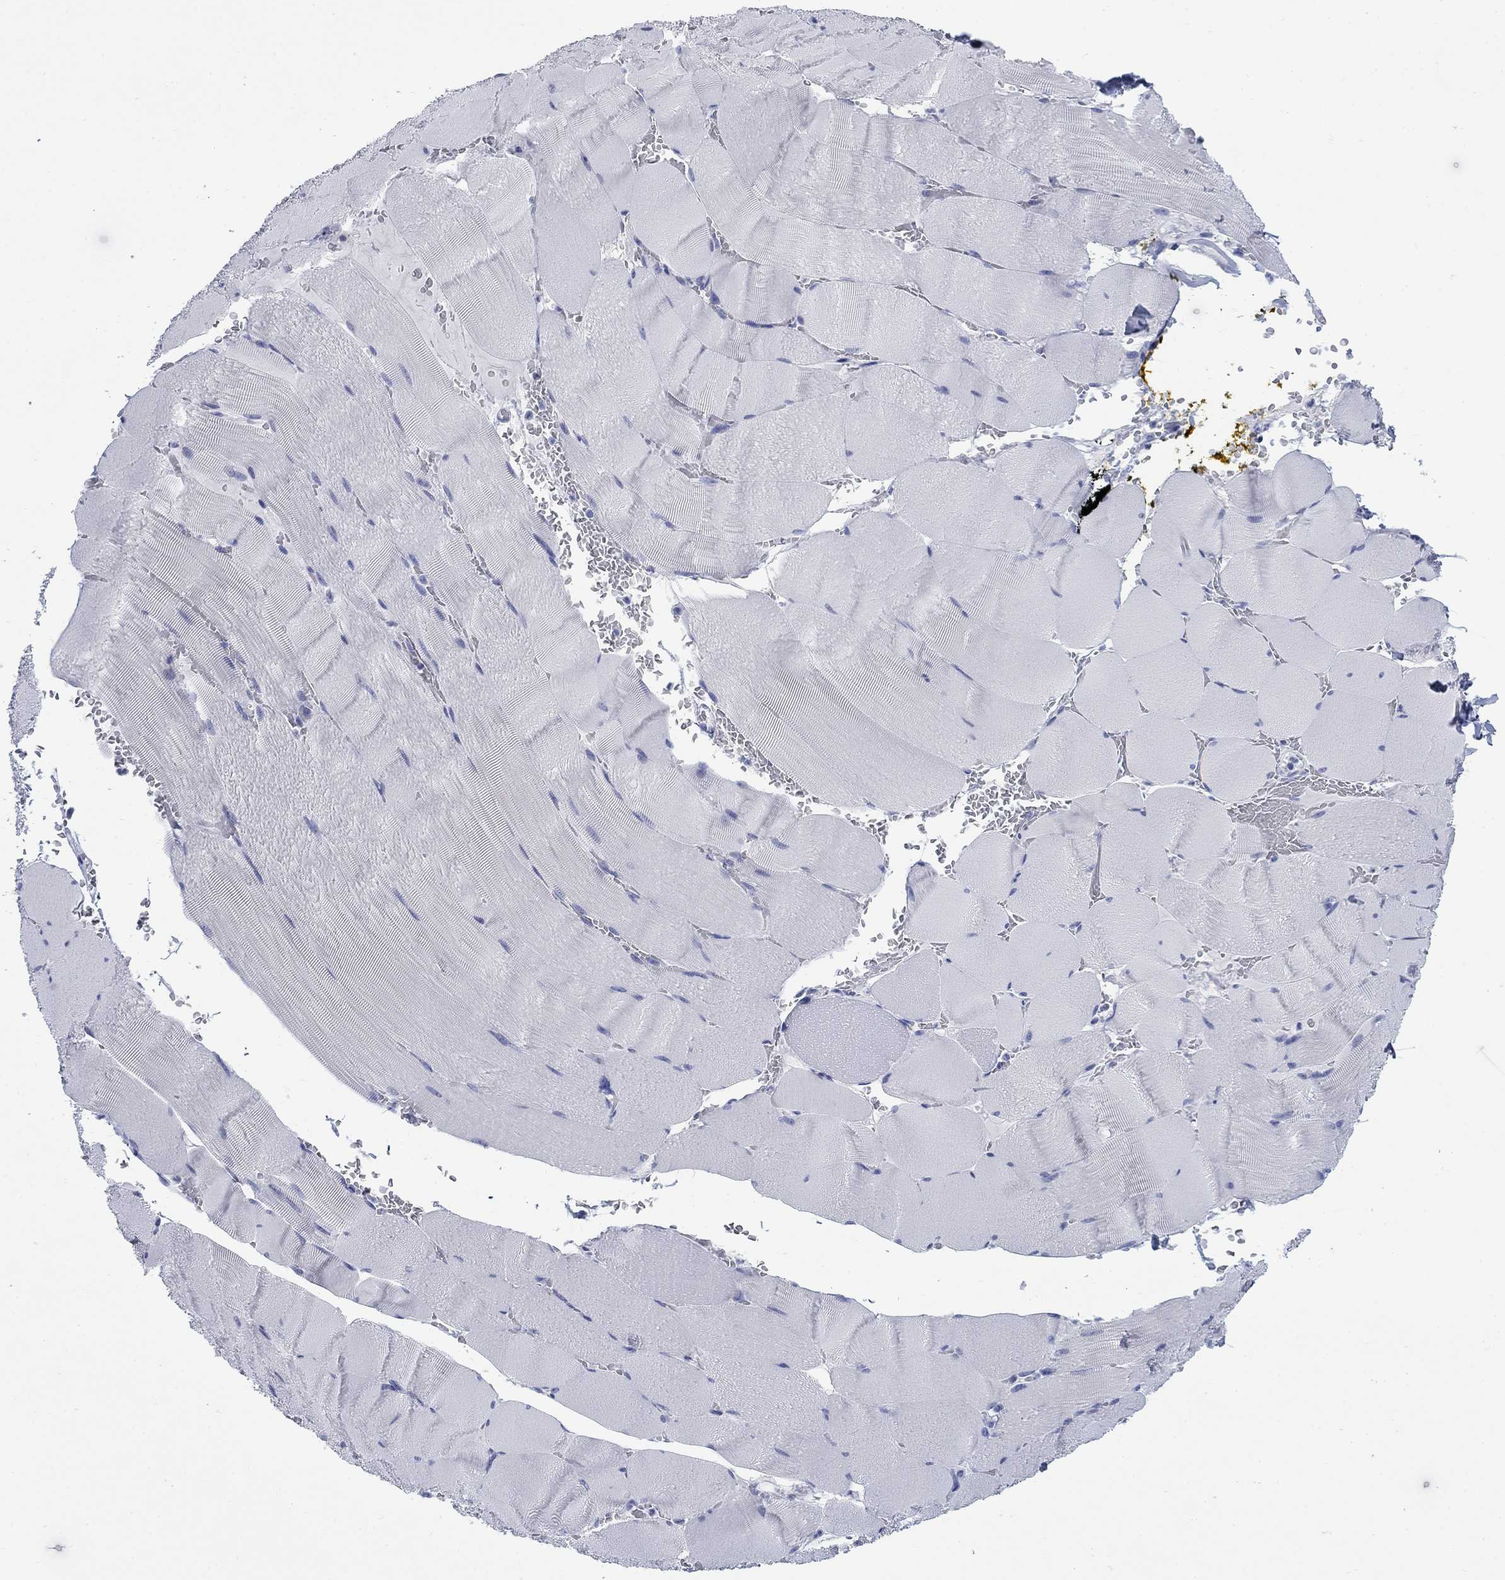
{"staining": {"intensity": "negative", "quantity": "none", "location": "none"}, "tissue": "skeletal muscle", "cell_type": "Myocytes", "image_type": "normal", "snomed": [{"axis": "morphology", "description": "Normal tissue, NOS"}, {"axis": "topography", "description": "Skeletal muscle"}], "caption": "Immunohistochemistry histopathology image of unremarkable skeletal muscle: human skeletal muscle stained with DAB demonstrates no significant protein expression in myocytes.", "gene": "IGF2BP3", "patient": {"sex": "male", "age": 56}}